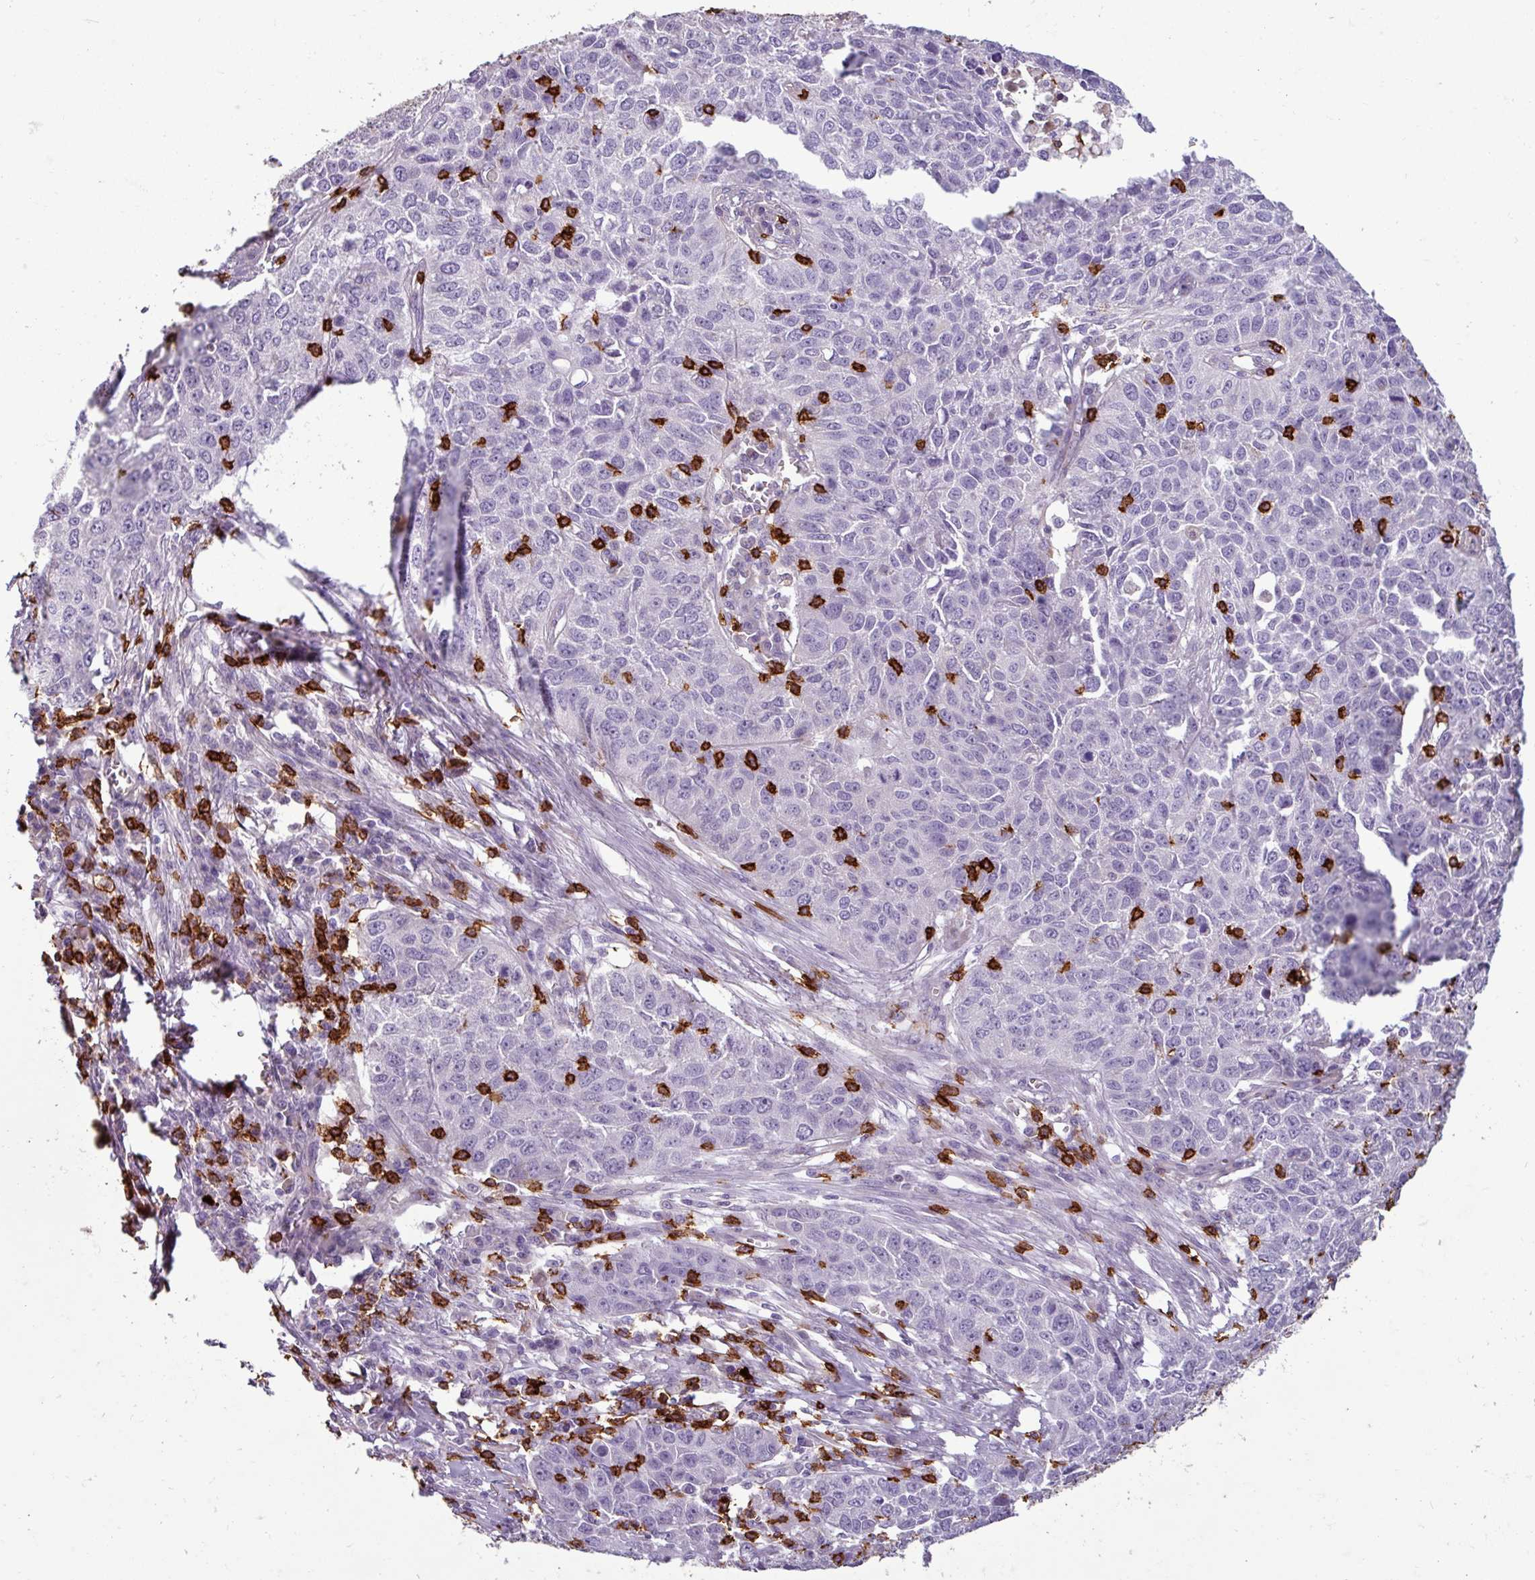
{"staining": {"intensity": "negative", "quantity": "none", "location": "none"}, "tissue": "lung cancer", "cell_type": "Tumor cells", "image_type": "cancer", "snomed": [{"axis": "morphology", "description": "Squamous cell carcinoma, NOS"}, {"axis": "topography", "description": "Lung"}], "caption": "The immunohistochemistry (IHC) micrograph has no significant staining in tumor cells of lung cancer (squamous cell carcinoma) tissue.", "gene": "CD8A", "patient": {"sex": "male", "age": 76}}